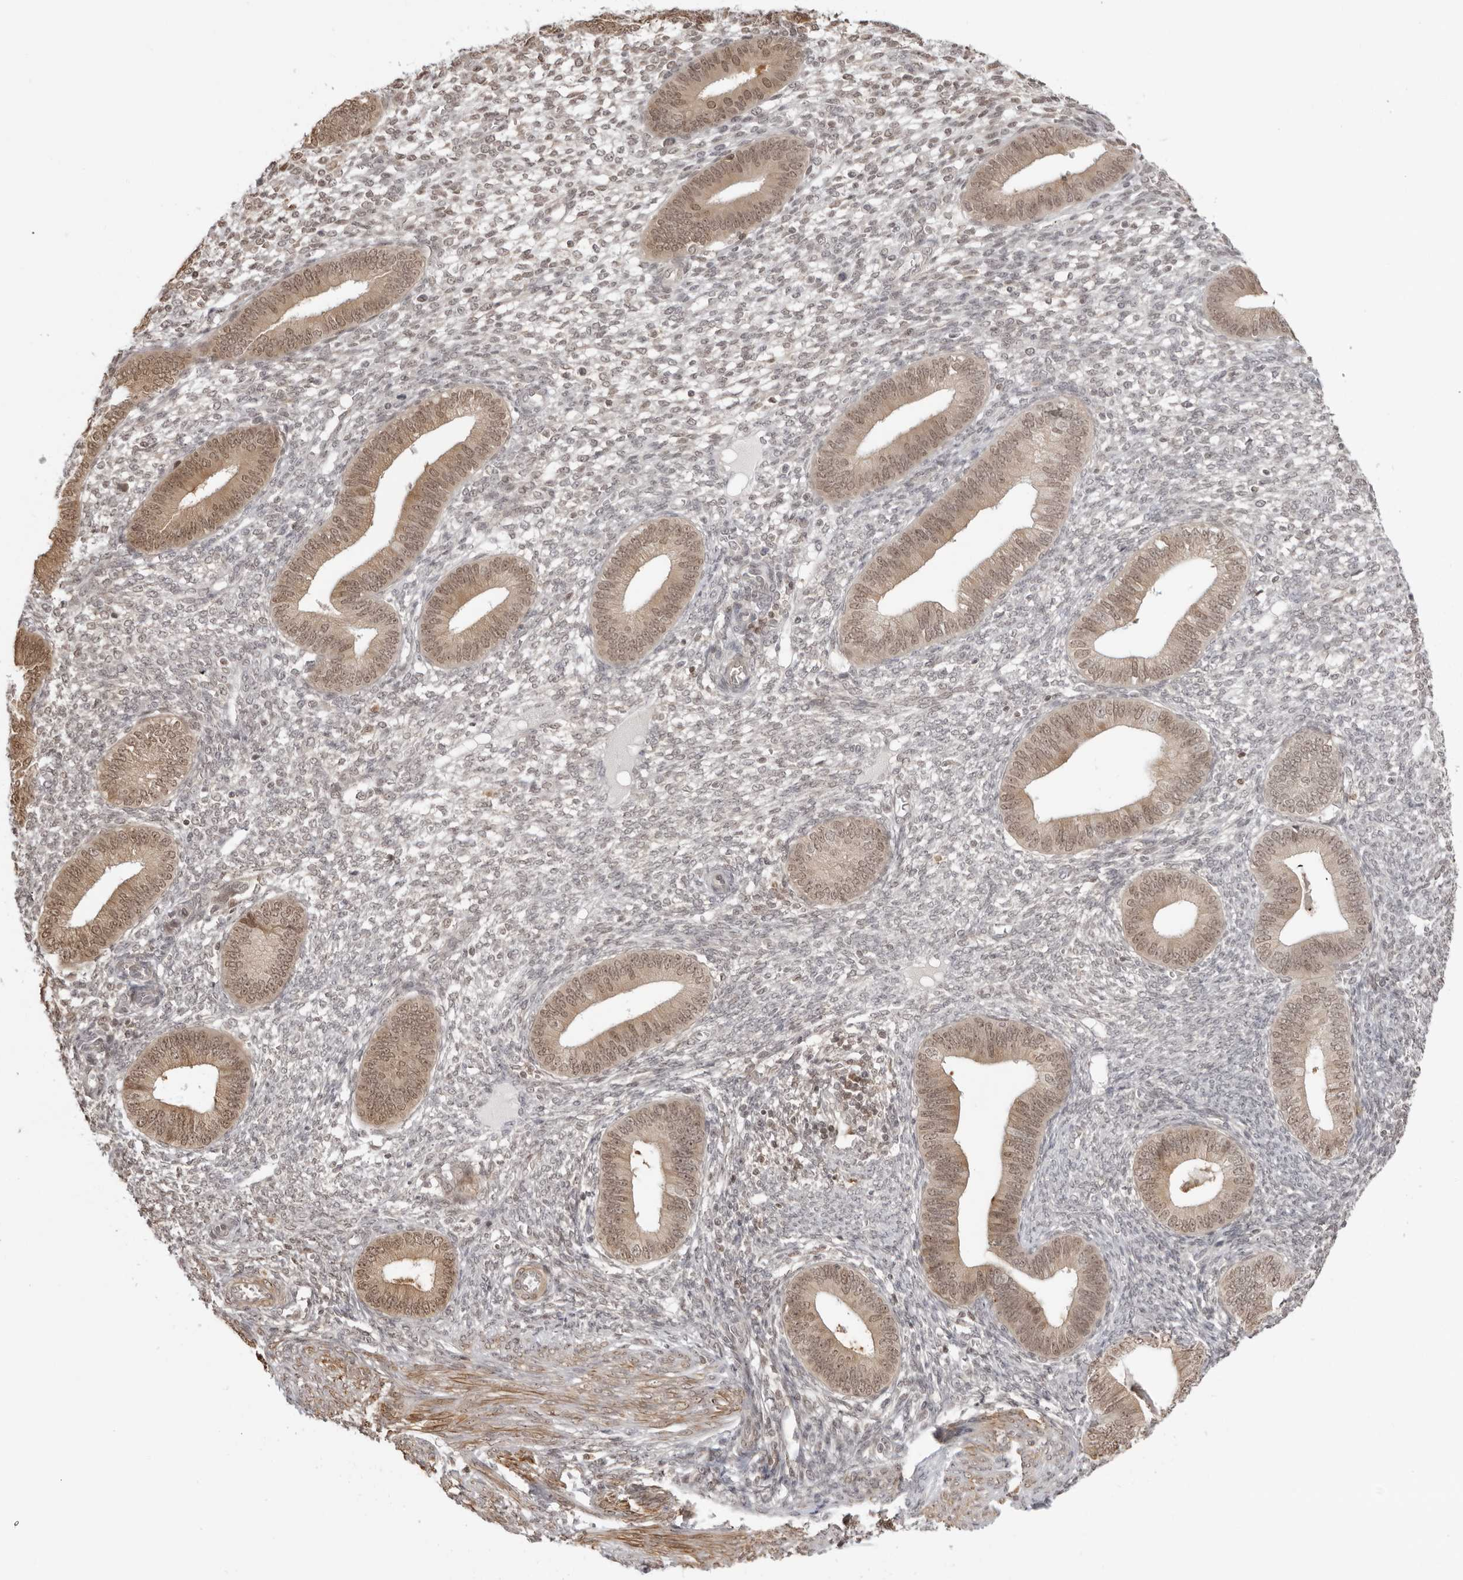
{"staining": {"intensity": "weak", "quantity": "<25%", "location": "nuclear"}, "tissue": "endometrium", "cell_type": "Cells in endometrial stroma", "image_type": "normal", "snomed": [{"axis": "morphology", "description": "Normal tissue, NOS"}, {"axis": "topography", "description": "Endometrium"}], "caption": "Immunohistochemical staining of normal endometrium shows no significant positivity in cells in endometrial stroma. (Stains: DAB (3,3'-diaminobenzidine) IHC with hematoxylin counter stain, Microscopy: brightfield microscopy at high magnification).", "gene": "RNF146", "patient": {"sex": "female", "age": 46}}